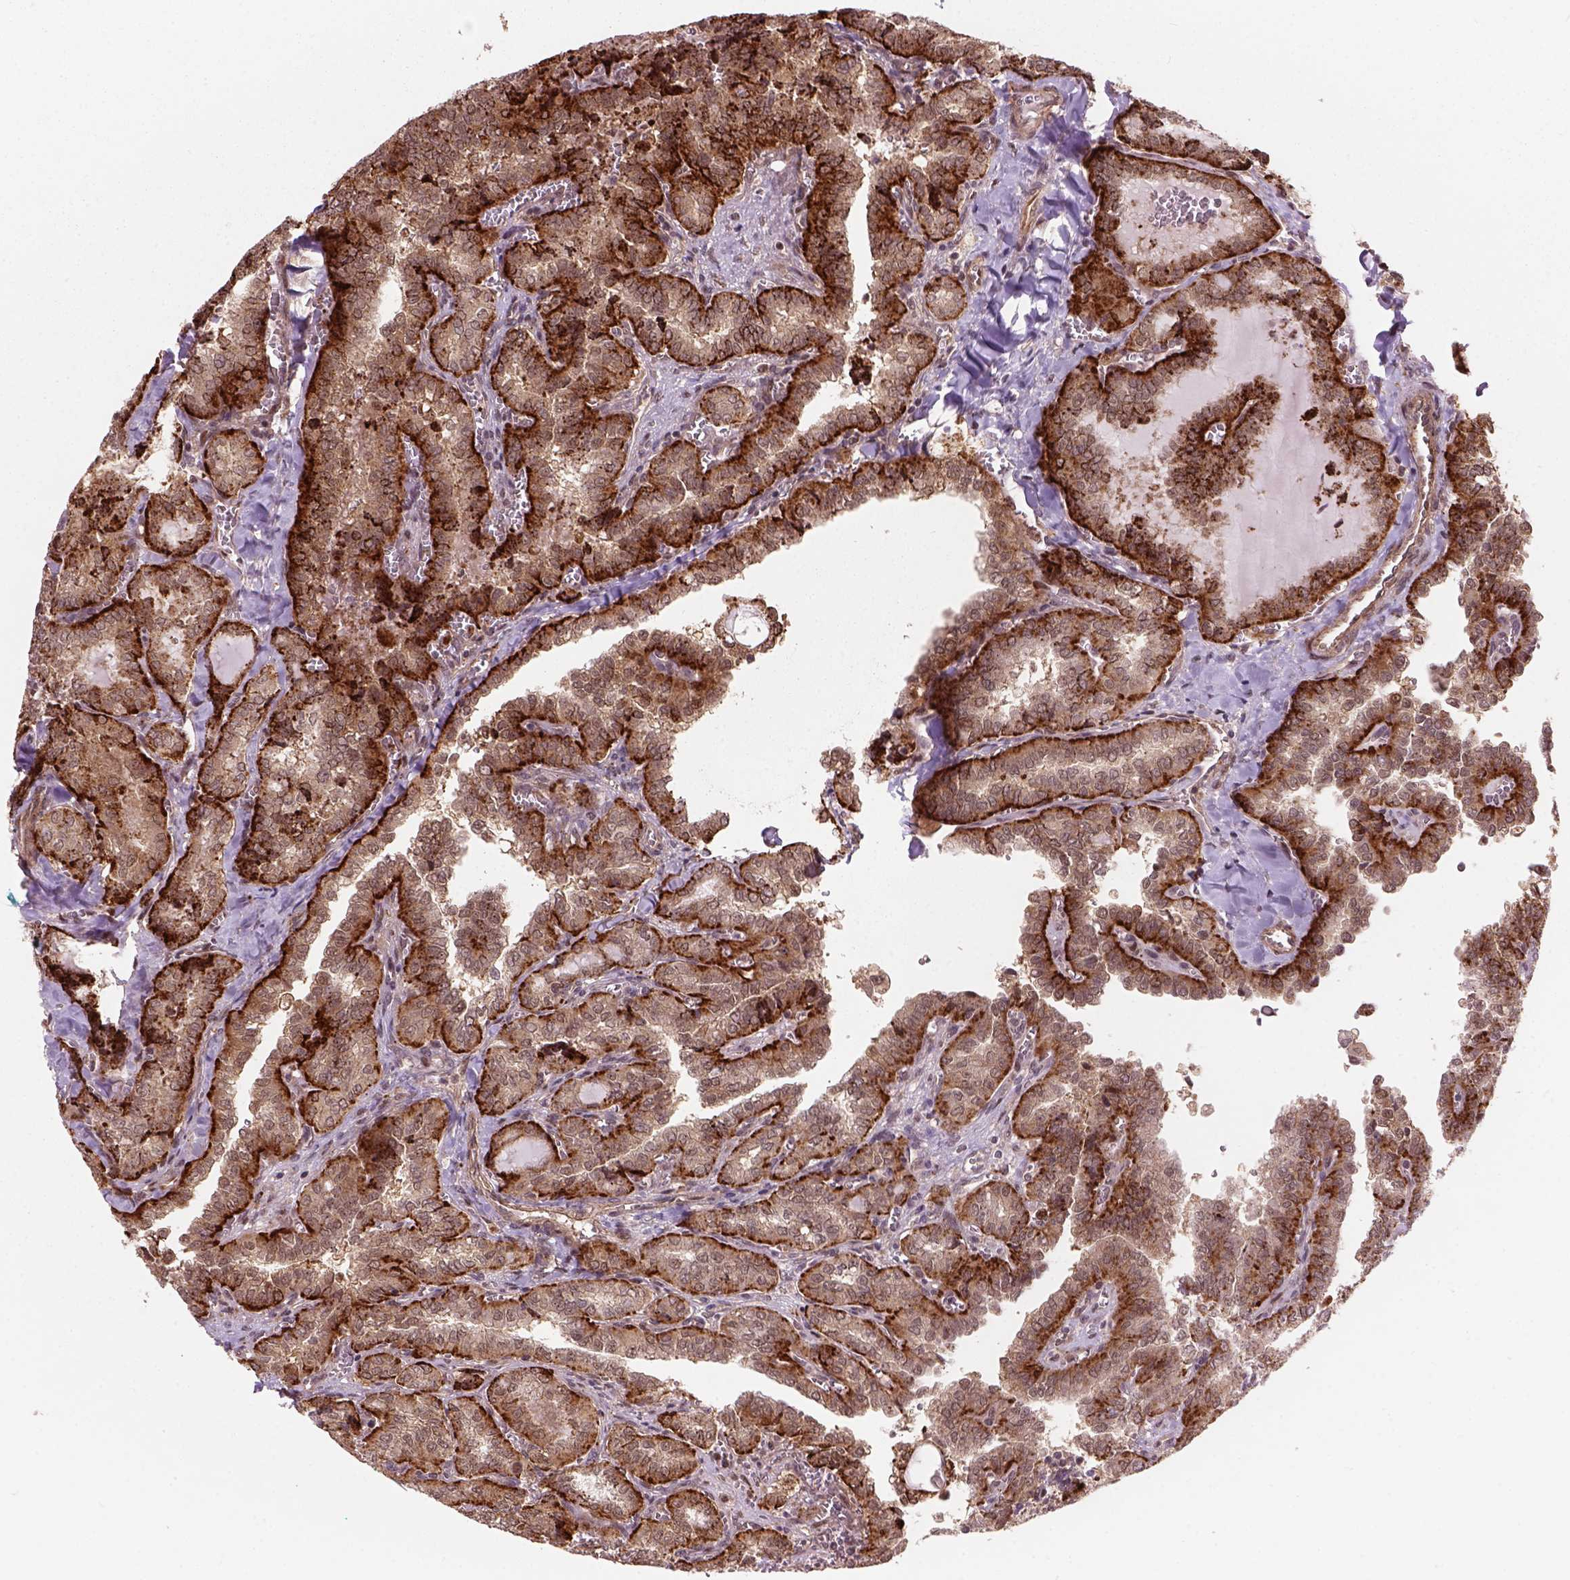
{"staining": {"intensity": "moderate", "quantity": "25%-75%", "location": "cytoplasmic/membranous,nuclear"}, "tissue": "thyroid cancer", "cell_type": "Tumor cells", "image_type": "cancer", "snomed": [{"axis": "morphology", "description": "Papillary adenocarcinoma, NOS"}, {"axis": "topography", "description": "Thyroid gland"}], "caption": "A histopathology image of human papillary adenocarcinoma (thyroid) stained for a protein demonstrates moderate cytoplasmic/membranous and nuclear brown staining in tumor cells. The staining was performed using DAB to visualize the protein expression in brown, while the nuclei were stained in blue with hematoxylin (Magnification: 20x).", "gene": "PSMD11", "patient": {"sex": "female", "age": 41}}